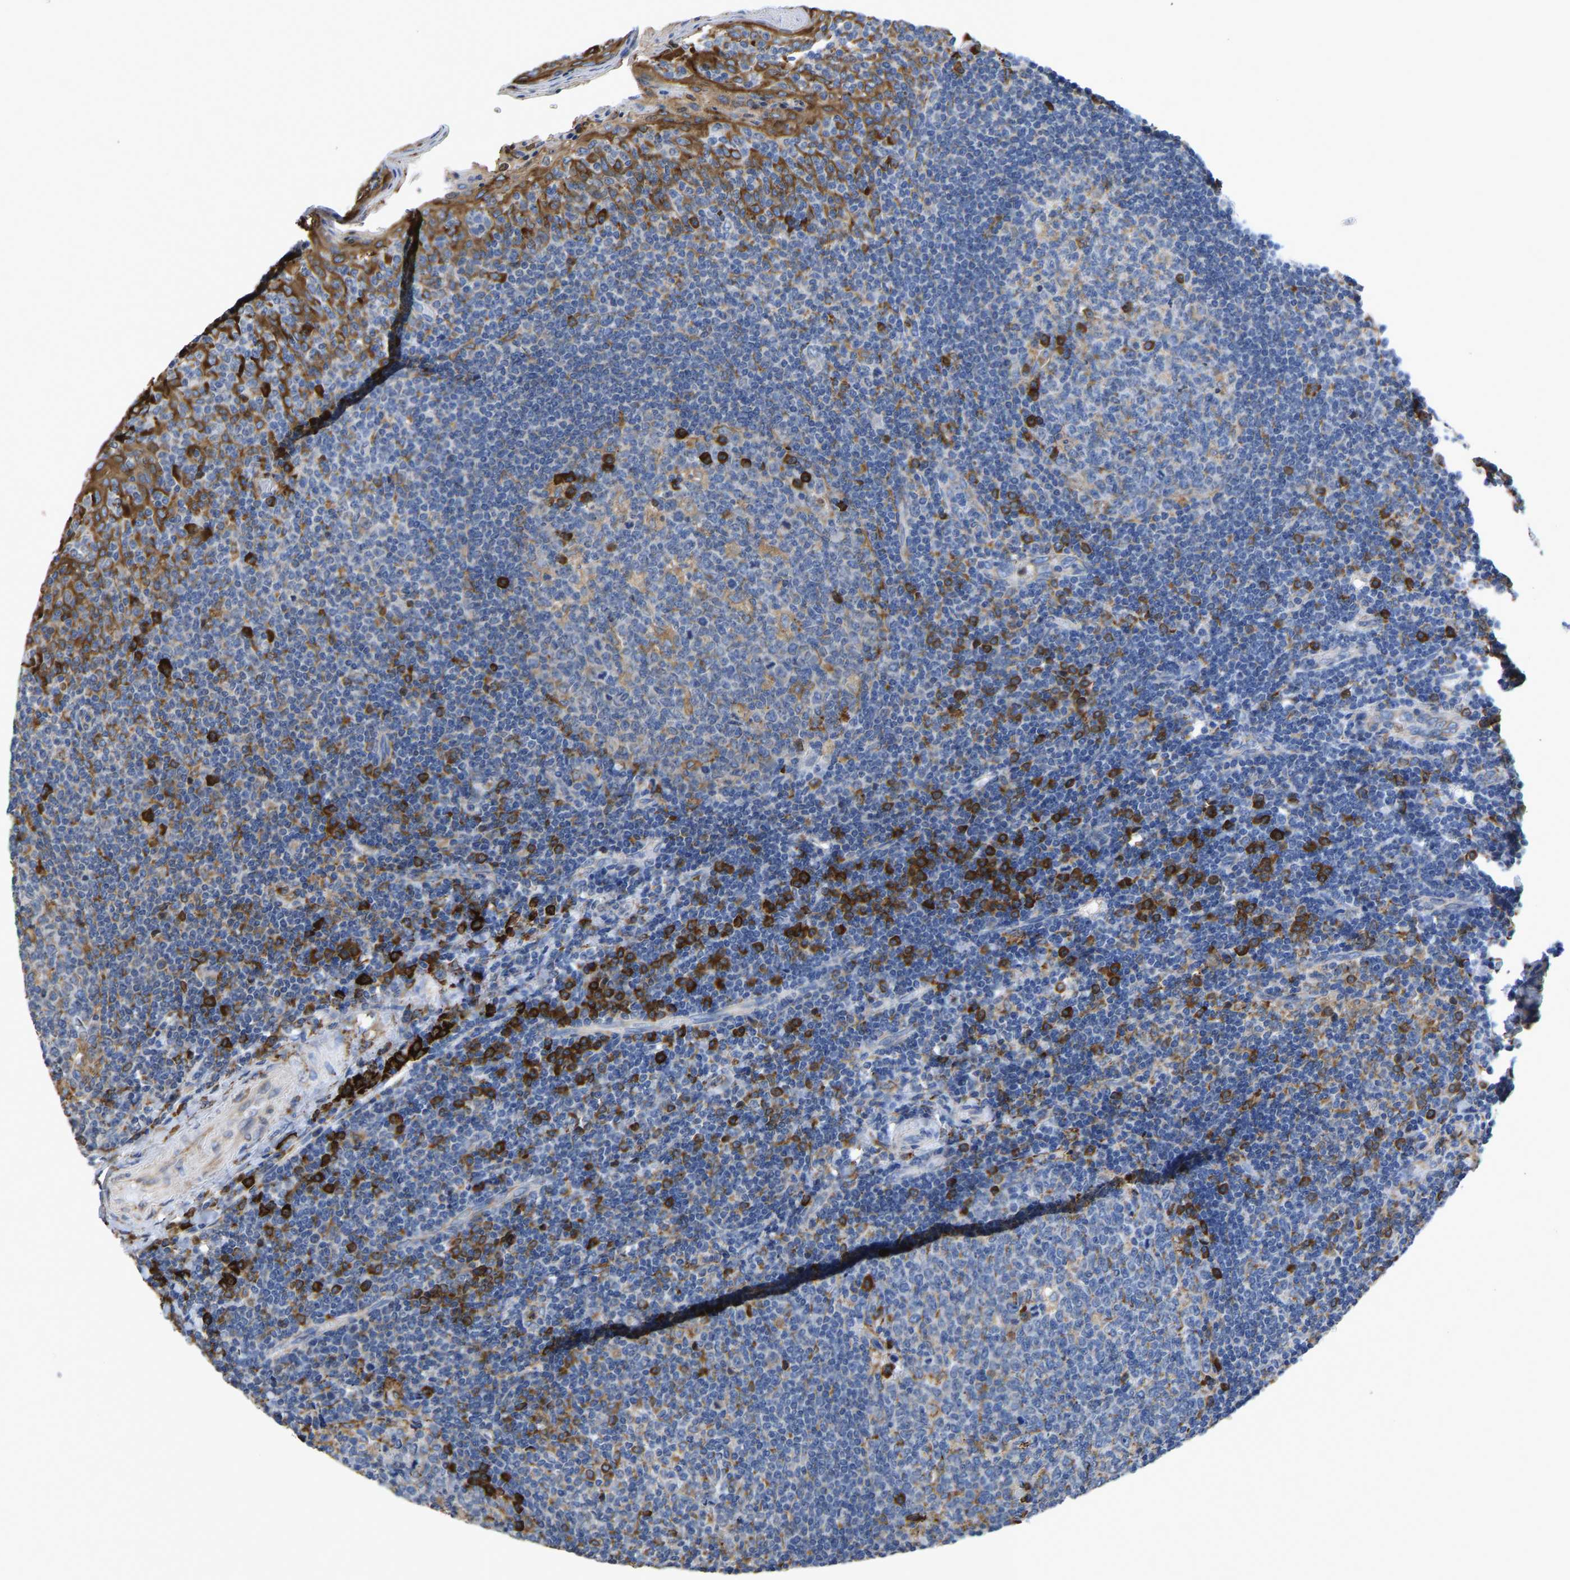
{"staining": {"intensity": "strong", "quantity": "<25%", "location": "cytoplasmic/membranous"}, "tissue": "tonsil", "cell_type": "Germinal center cells", "image_type": "normal", "snomed": [{"axis": "morphology", "description": "Normal tissue, NOS"}, {"axis": "topography", "description": "Tonsil"}], "caption": "An immunohistochemistry (IHC) micrograph of unremarkable tissue is shown. Protein staining in brown labels strong cytoplasmic/membranous positivity in tonsil within germinal center cells. Nuclei are stained in blue.", "gene": "P4HB", "patient": {"sex": "female", "age": 19}}